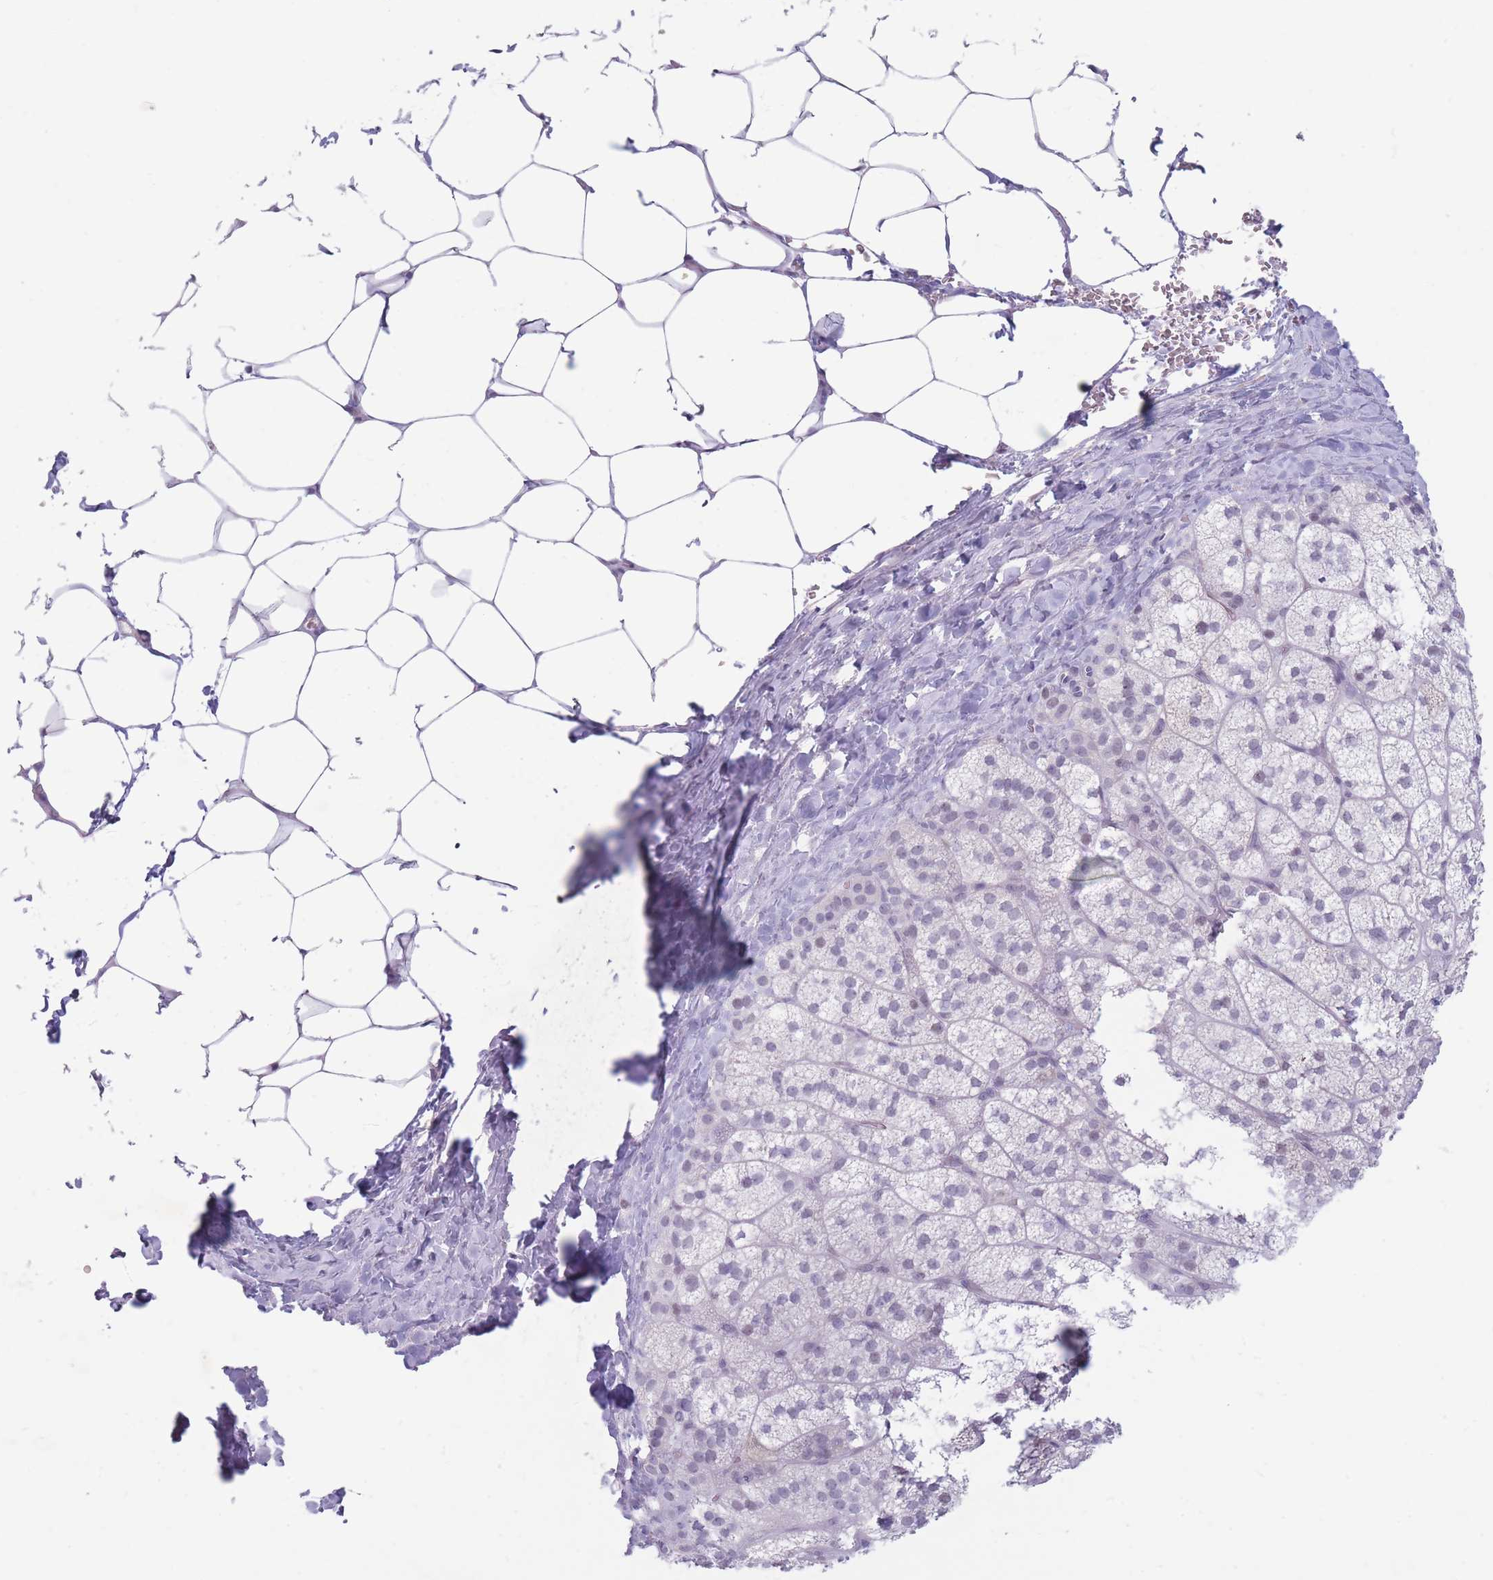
{"staining": {"intensity": "weak", "quantity": "<25%", "location": "nuclear"}, "tissue": "adrenal gland", "cell_type": "Glandular cells", "image_type": "normal", "snomed": [{"axis": "morphology", "description": "Normal tissue, NOS"}, {"axis": "topography", "description": "Adrenal gland"}], "caption": "IHC of unremarkable human adrenal gland demonstrates no staining in glandular cells. (Brightfield microscopy of DAB (3,3'-diaminobenzidine) immunohistochemistry at high magnification).", "gene": "ARID3B", "patient": {"sex": "female", "age": 58}}